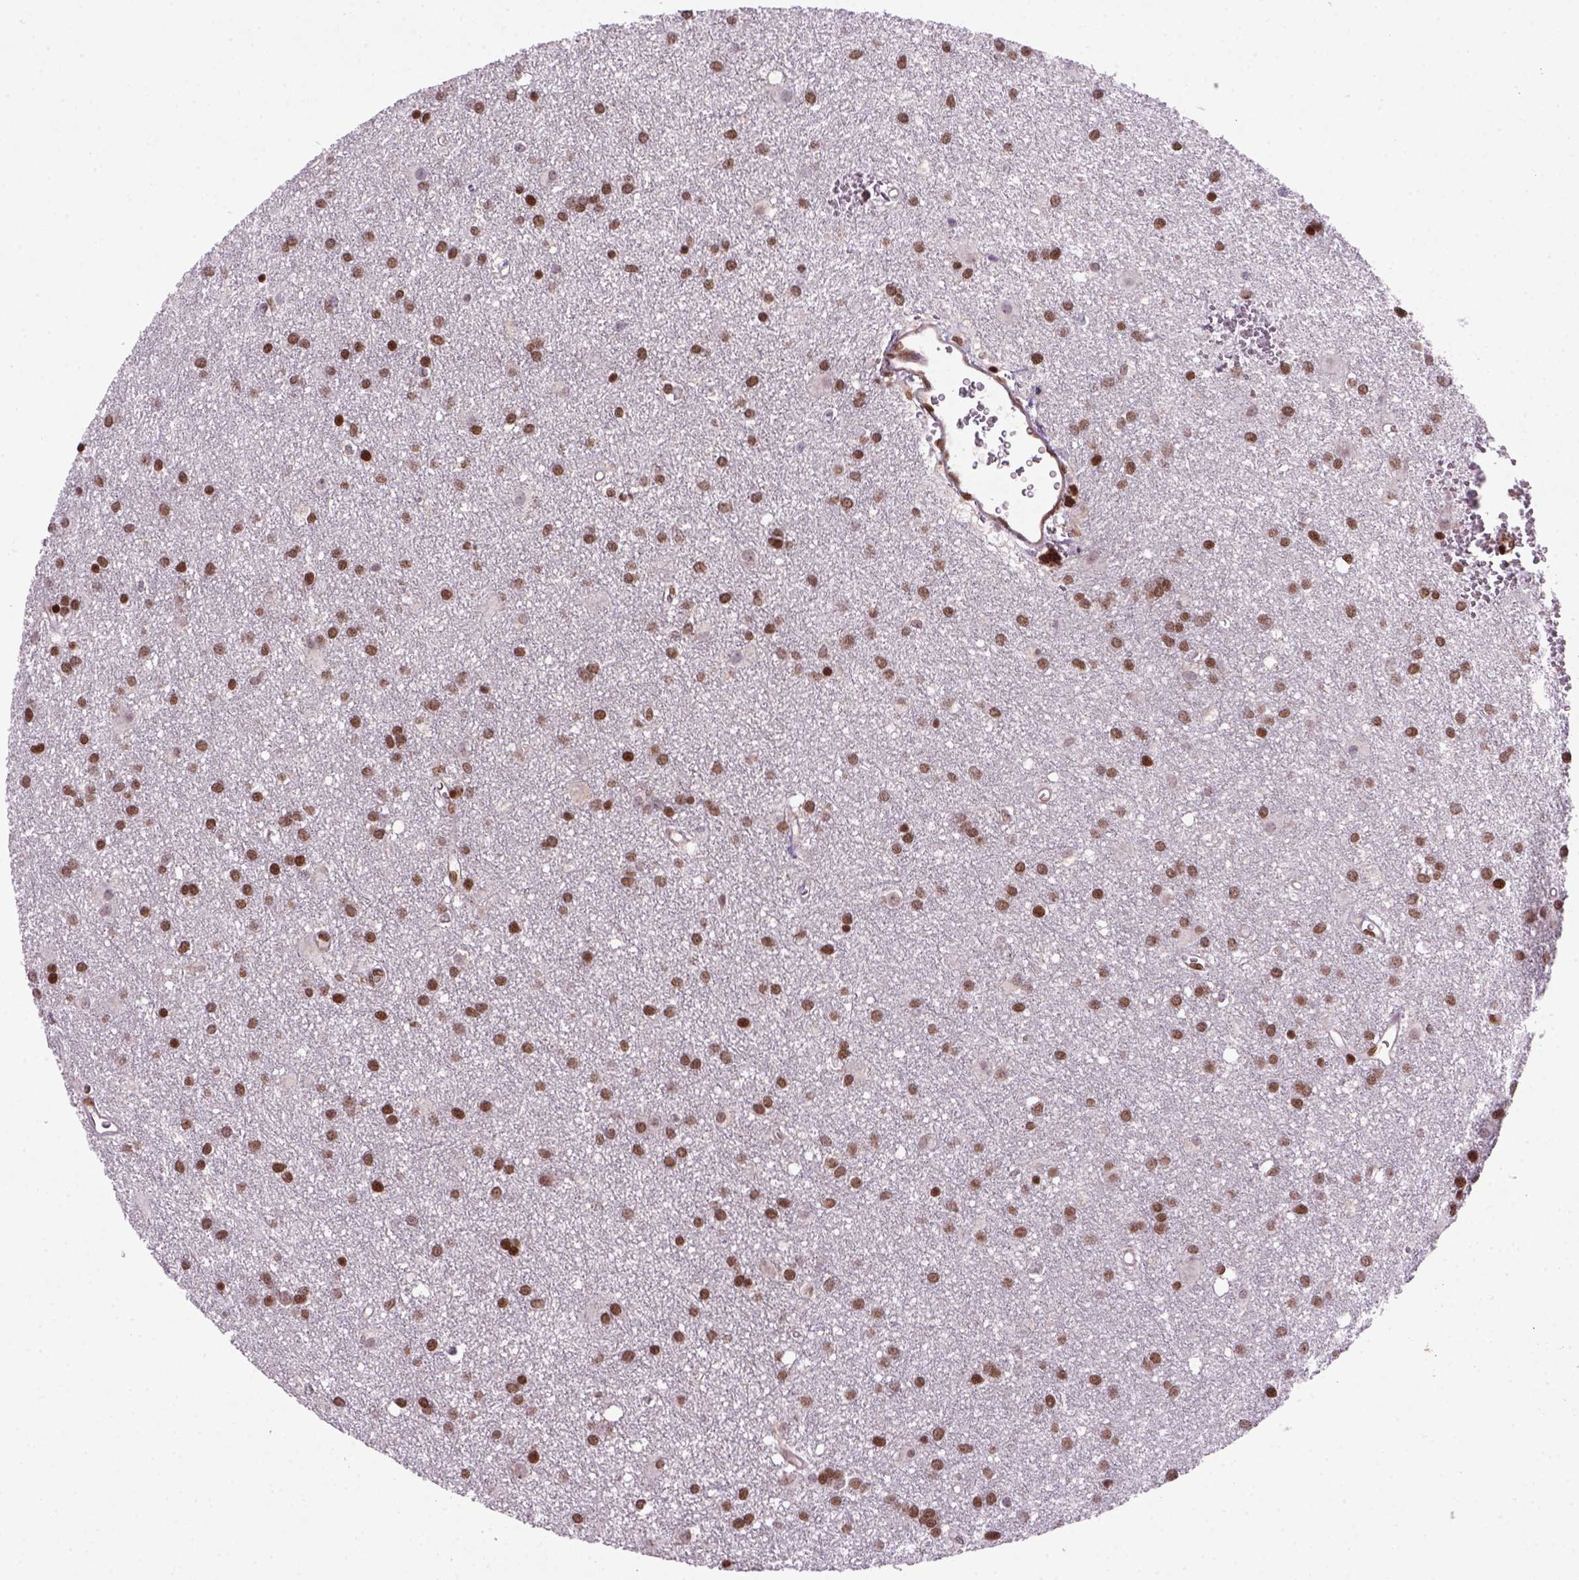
{"staining": {"intensity": "moderate", "quantity": ">75%", "location": "nuclear"}, "tissue": "glioma", "cell_type": "Tumor cells", "image_type": "cancer", "snomed": [{"axis": "morphology", "description": "Glioma, malignant, Low grade"}, {"axis": "topography", "description": "Brain"}], "caption": "Immunohistochemical staining of human glioma exhibits medium levels of moderate nuclear expression in approximately >75% of tumor cells.", "gene": "MGMT", "patient": {"sex": "male", "age": 58}}